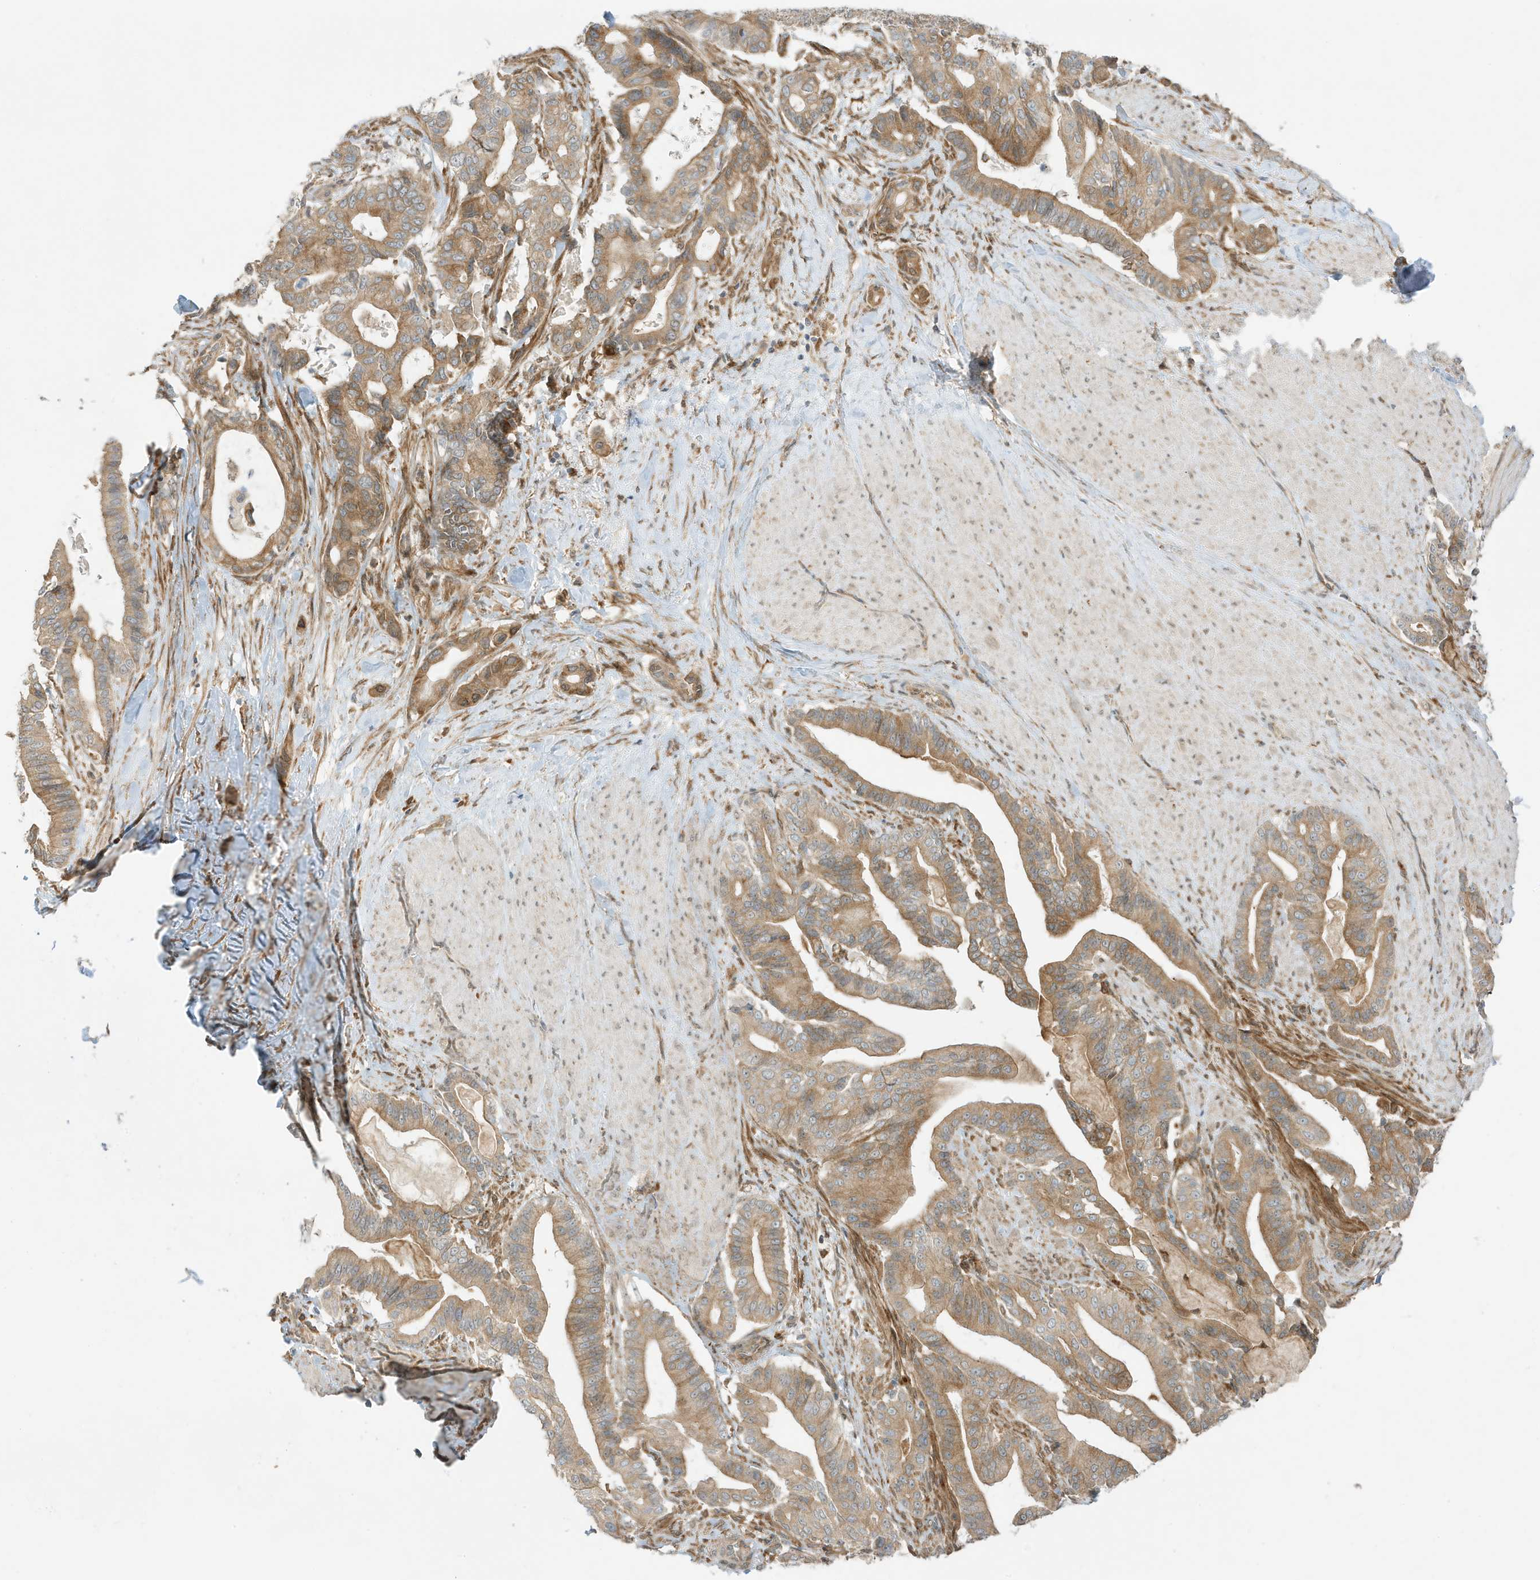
{"staining": {"intensity": "moderate", "quantity": ">75%", "location": "cytoplasmic/membranous"}, "tissue": "pancreatic cancer", "cell_type": "Tumor cells", "image_type": "cancer", "snomed": [{"axis": "morphology", "description": "Adenocarcinoma, NOS"}, {"axis": "topography", "description": "Pancreas"}], "caption": "A high-resolution image shows immunohistochemistry (IHC) staining of adenocarcinoma (pancreatic), which shows moderate cytoplasmic/membranous expression in approximately >75% of tumor cells. (Brightfield microscopy of DAB IHC at high magnification).", "gene": "SCARF2", "patient": {"sex": "male", "age": 63}}